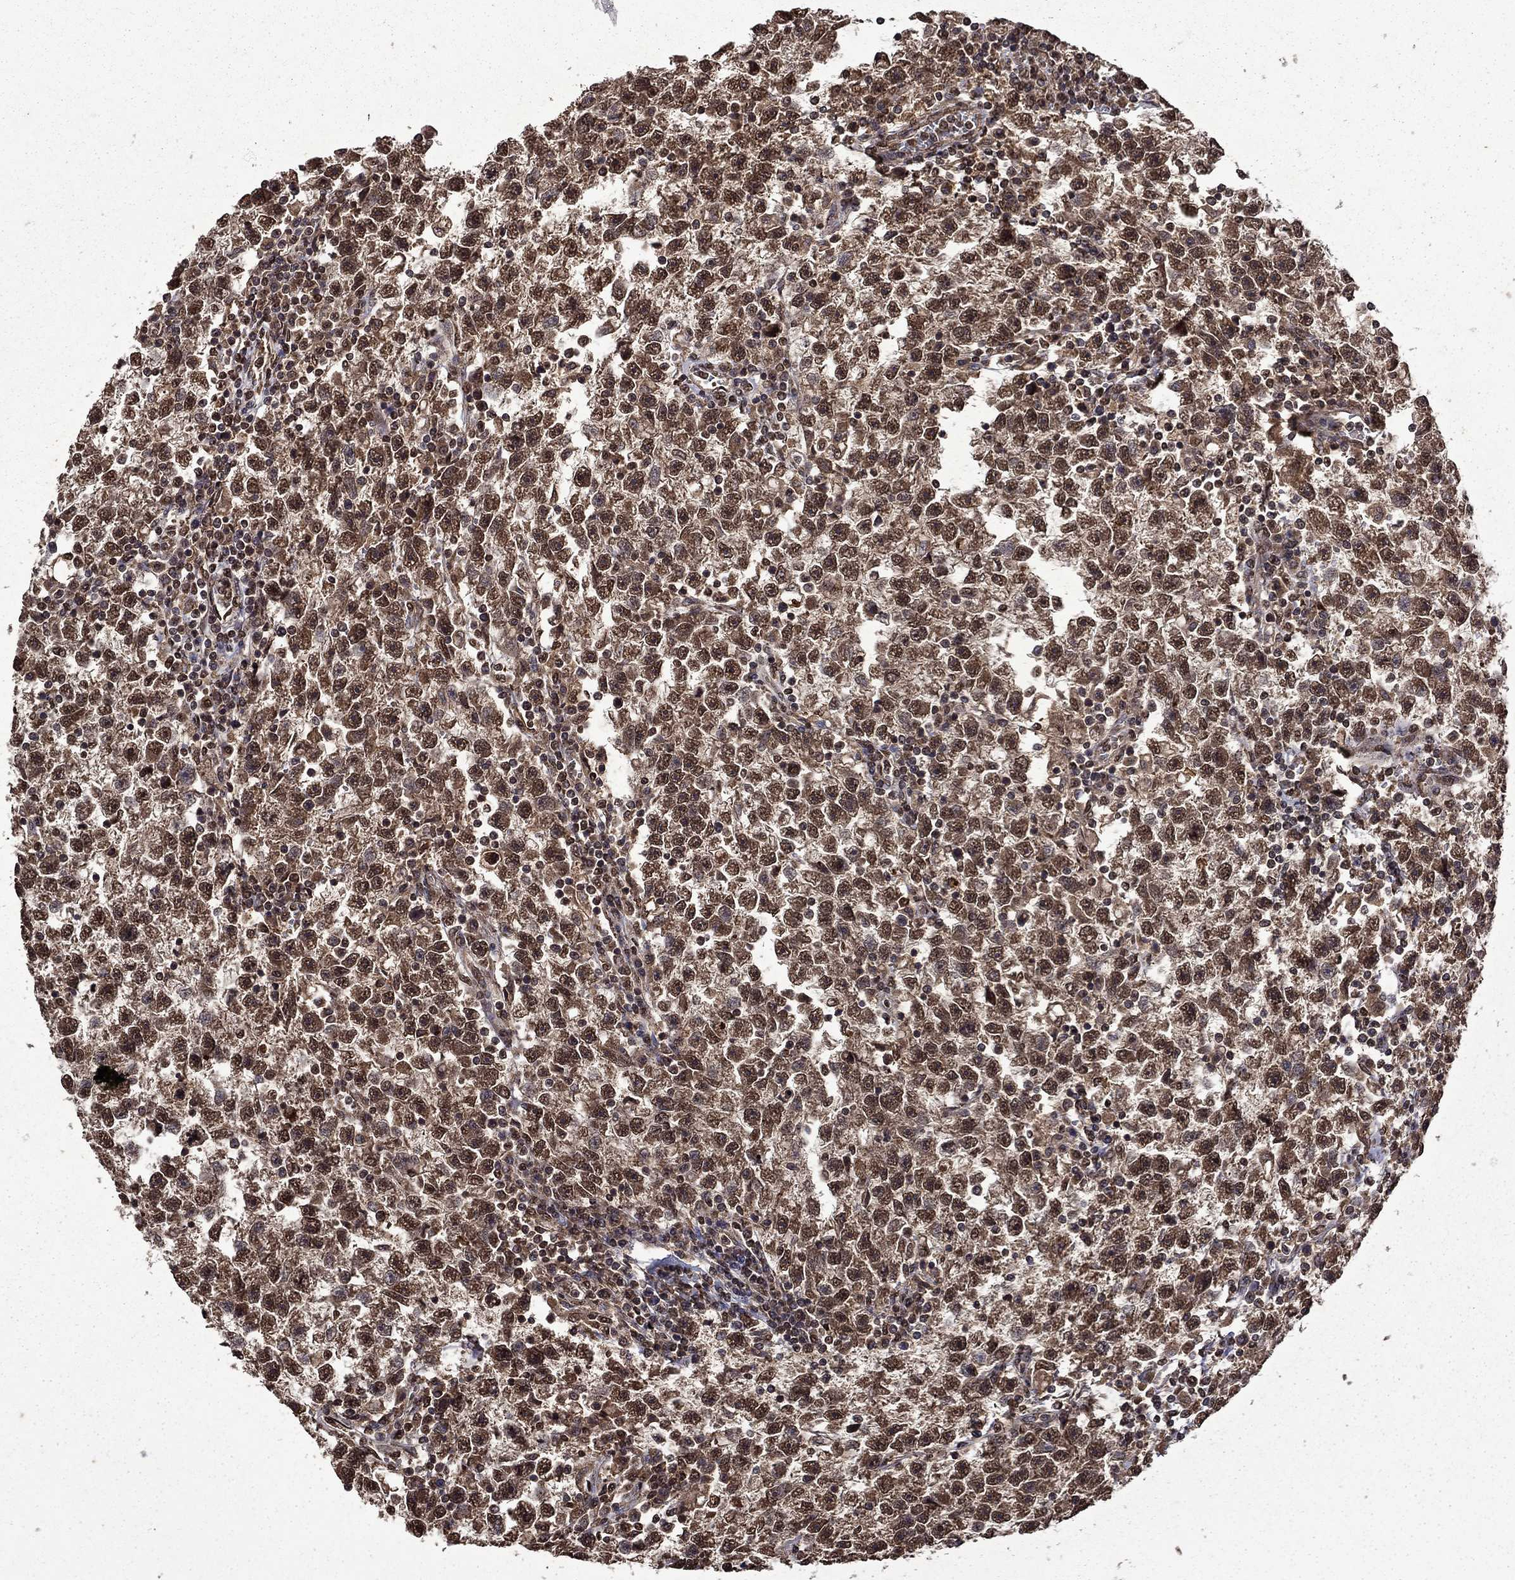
{"staining": {"intensity": "strong", "quantity": ">75%", "location": "cytoplasmic/membranous,nuclear"}, "tissue": "testis cancer", "cell_type": "Tumor cells", "image_type": "cancer", "snomed": [{"axis": "morphology", "description": "Seminoma, NOS"}, {"axis": "topography", "description": "Testis"}], "caption": "Immunohistochemical staining of human testis seminoma shows high levels of strong cytoplasmic/membranous and nuclear expression in about >75% of tumor cells.", "gene": "ITM2B", "patient": {"sex": "male", "age": 47}}